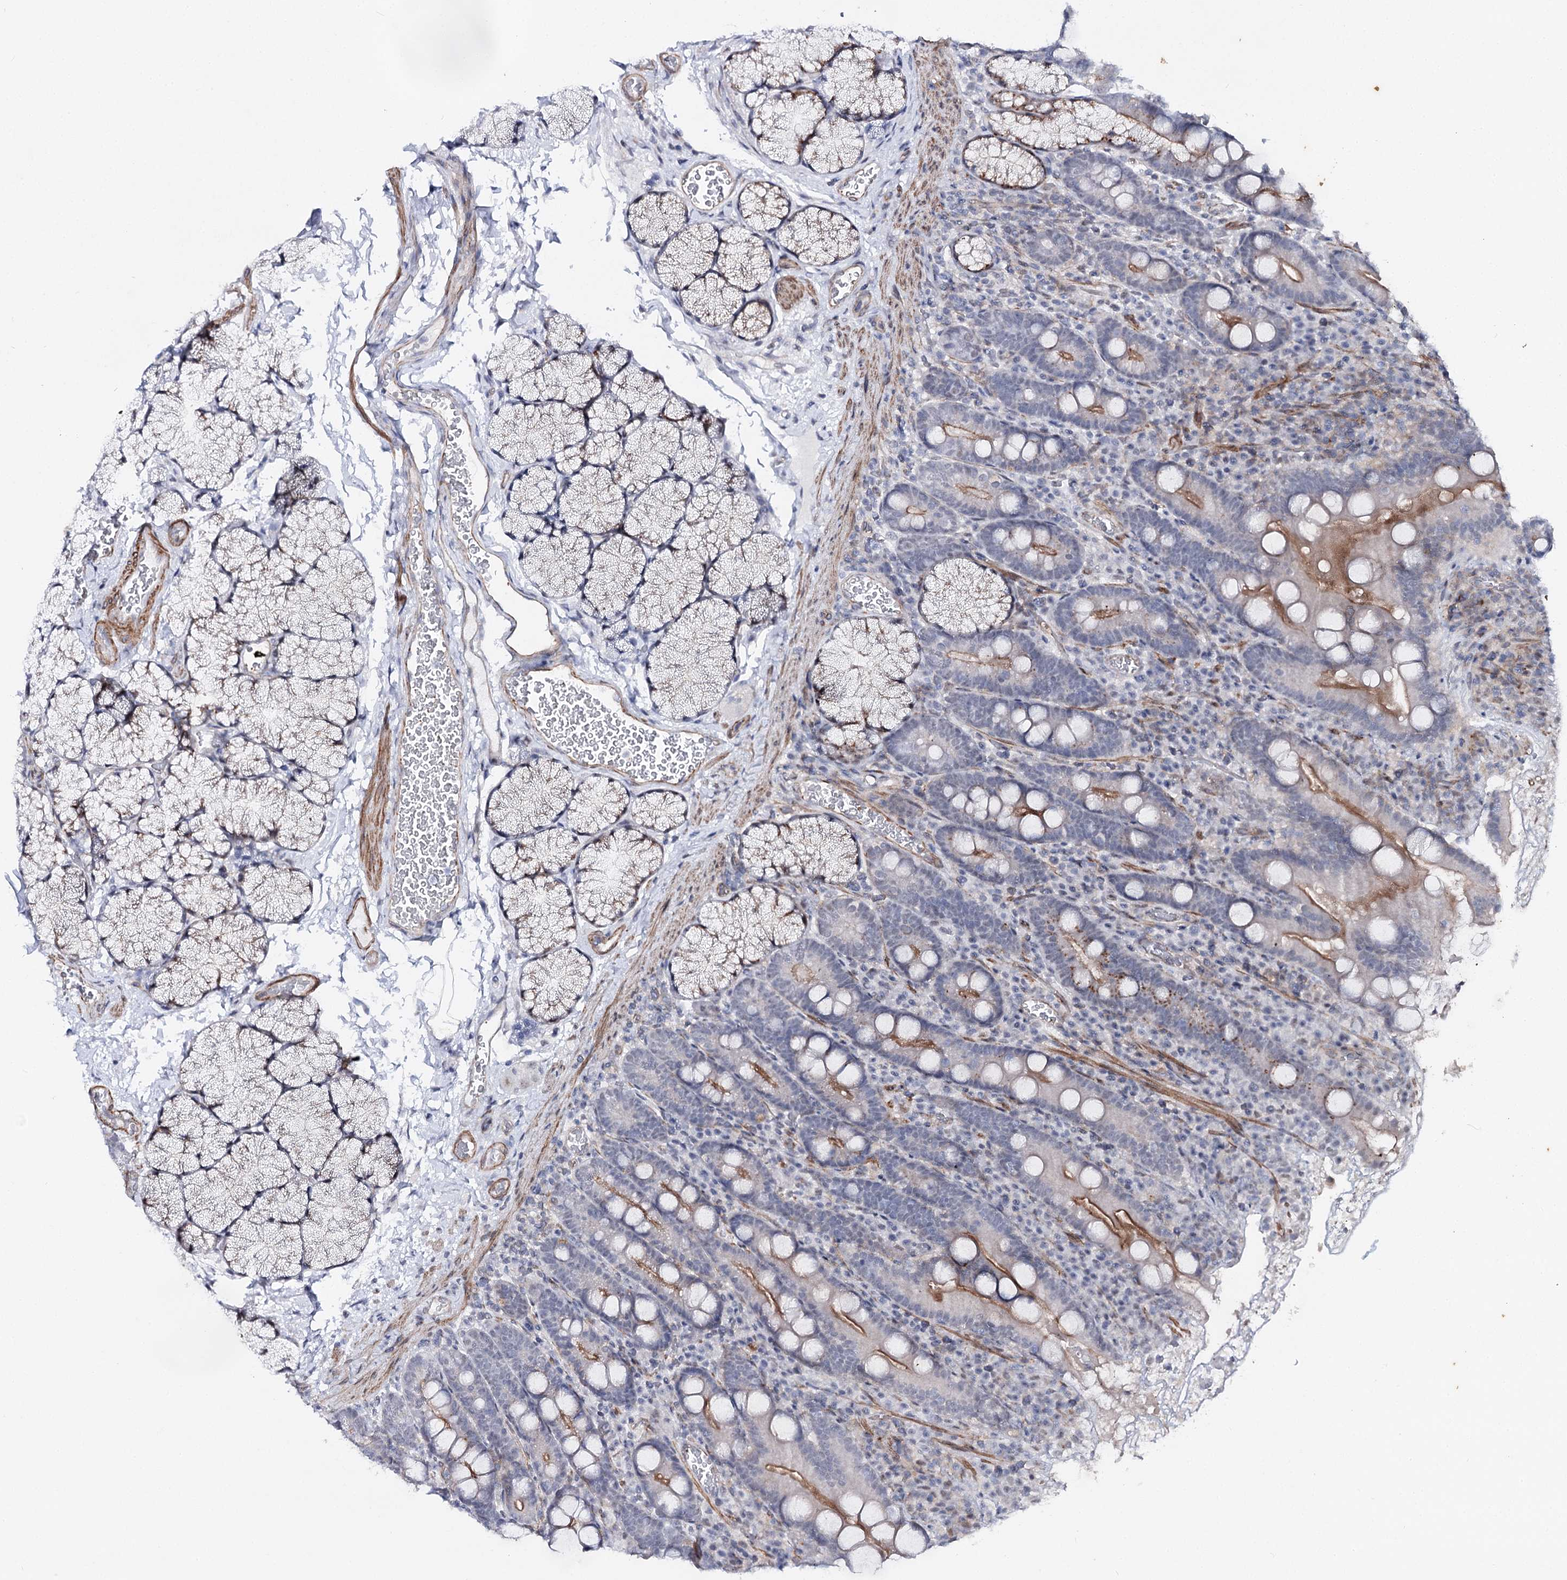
{"staining": {"intensity": "moderate", "quantity": "25%-75%", "location": "cytoplasmic/membranous"}, "tissue": "duodenum", "cell_type": "Glandular cells", "image_type": "normal", "snomed": [{"axis": "morphology", "description": "Normal tissue, NOS"}, {"axis": "topography", "description": "Duodenum"}], "caption": "Immunohistochemistry (IHC) (DAB) staining of unremarkable duodenum displays moderate cytoplasmic/membranous protein expression in about 25%-75% of glandular cells. (Brightfield microscopy of DAB IHC at high magnification).", "gene": "AGXT2", "patient": {"sex": "male", "age": 35}}